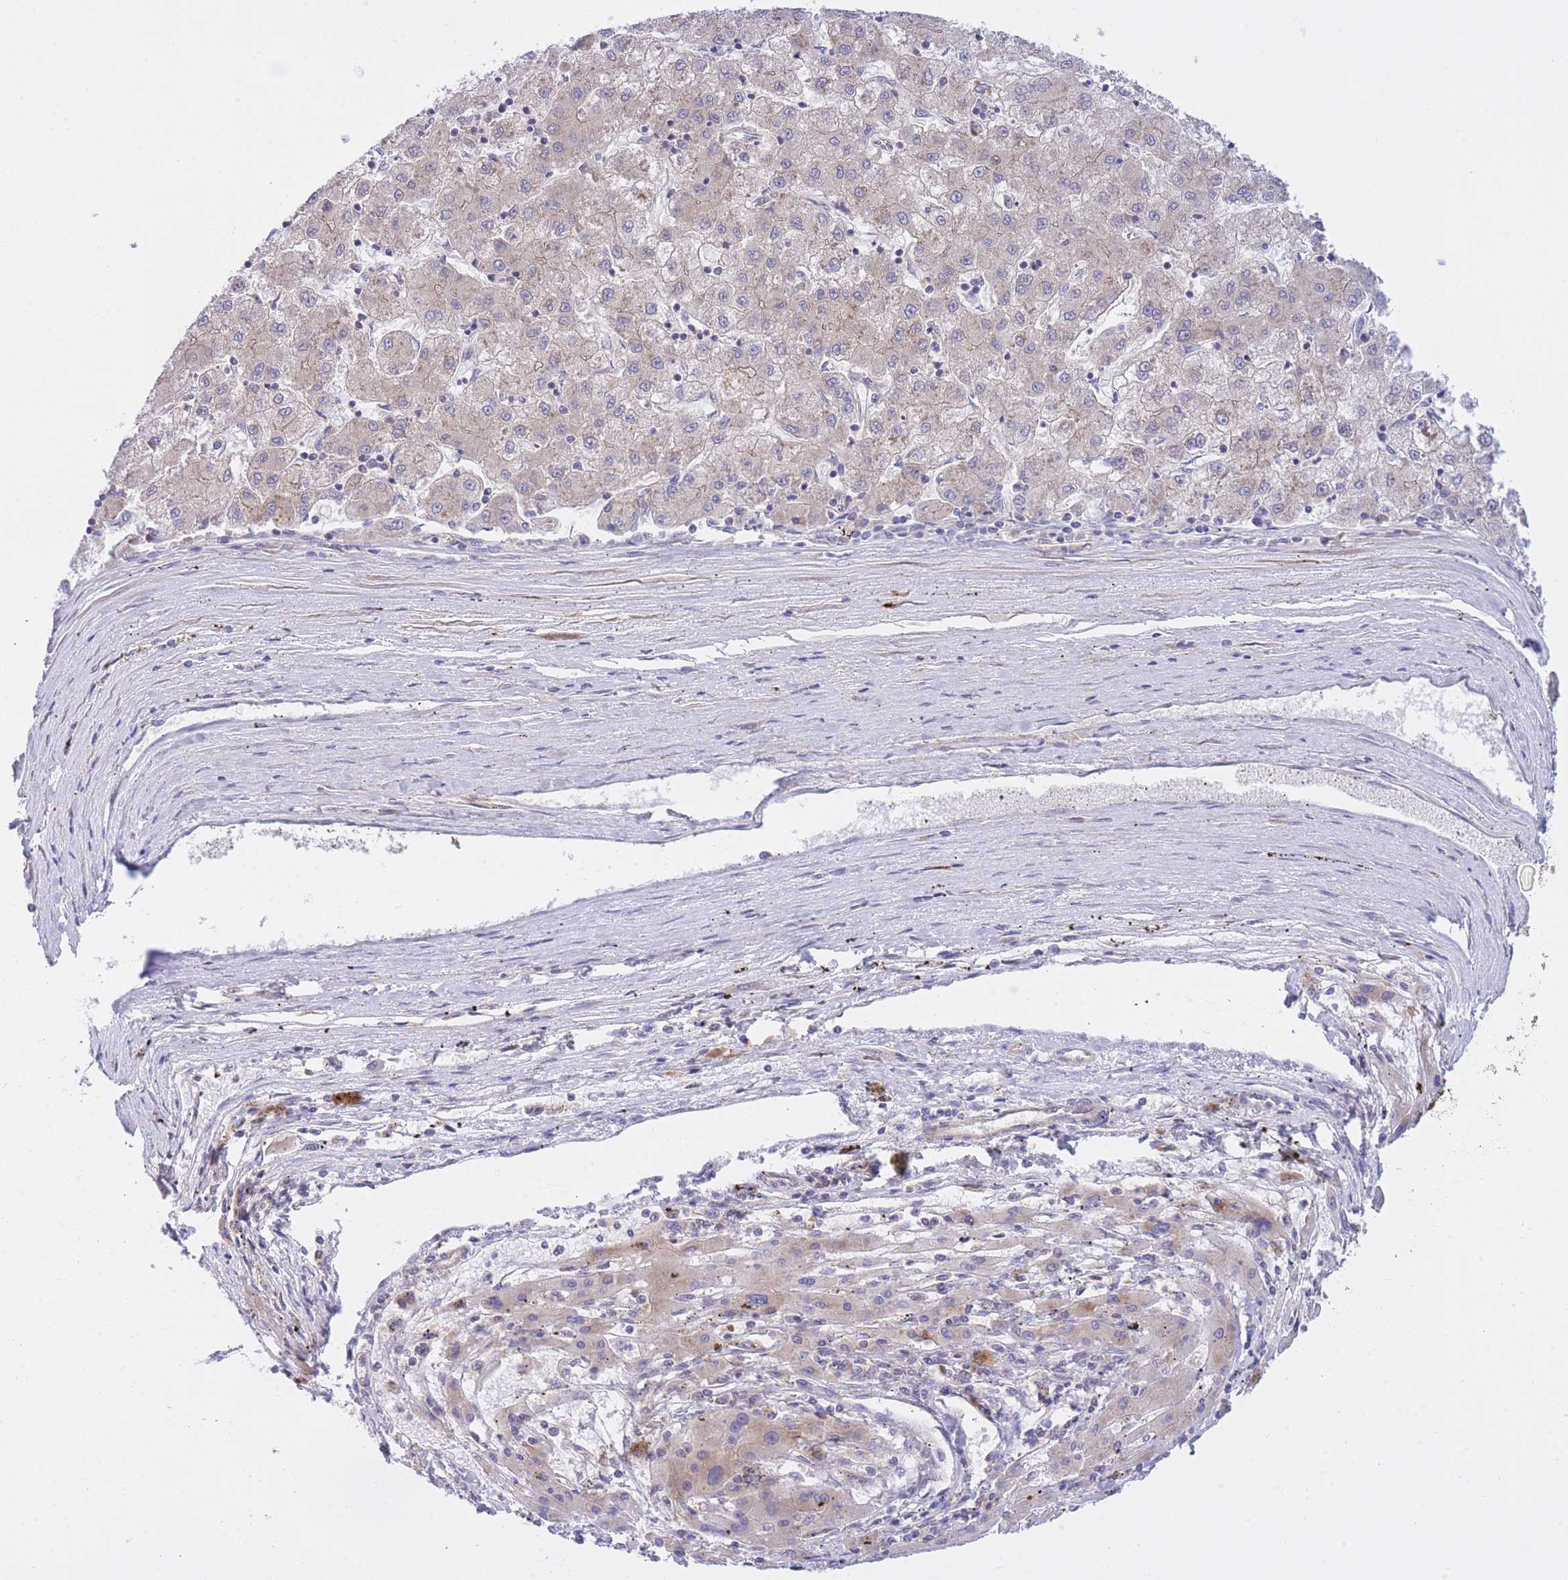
{"staining": {"intensity": "negative", "quantity": "none", "location": "none"}, "tissue": "liver cancer", "cell_type": "Tumor cells", "image_type": "cancer", "snomed": [{"axis": "morphology", "description": "Carcinoma, Hepatocellular, NOS"}, {"axis": "topography", "description": "Liver"}], "caption": "Image shows no protein staining in tumor cells of liver hepatocellular carcinoma tissue.", "gene": "EIF2B2", "patient": {"sex": "male", "age": 72}}